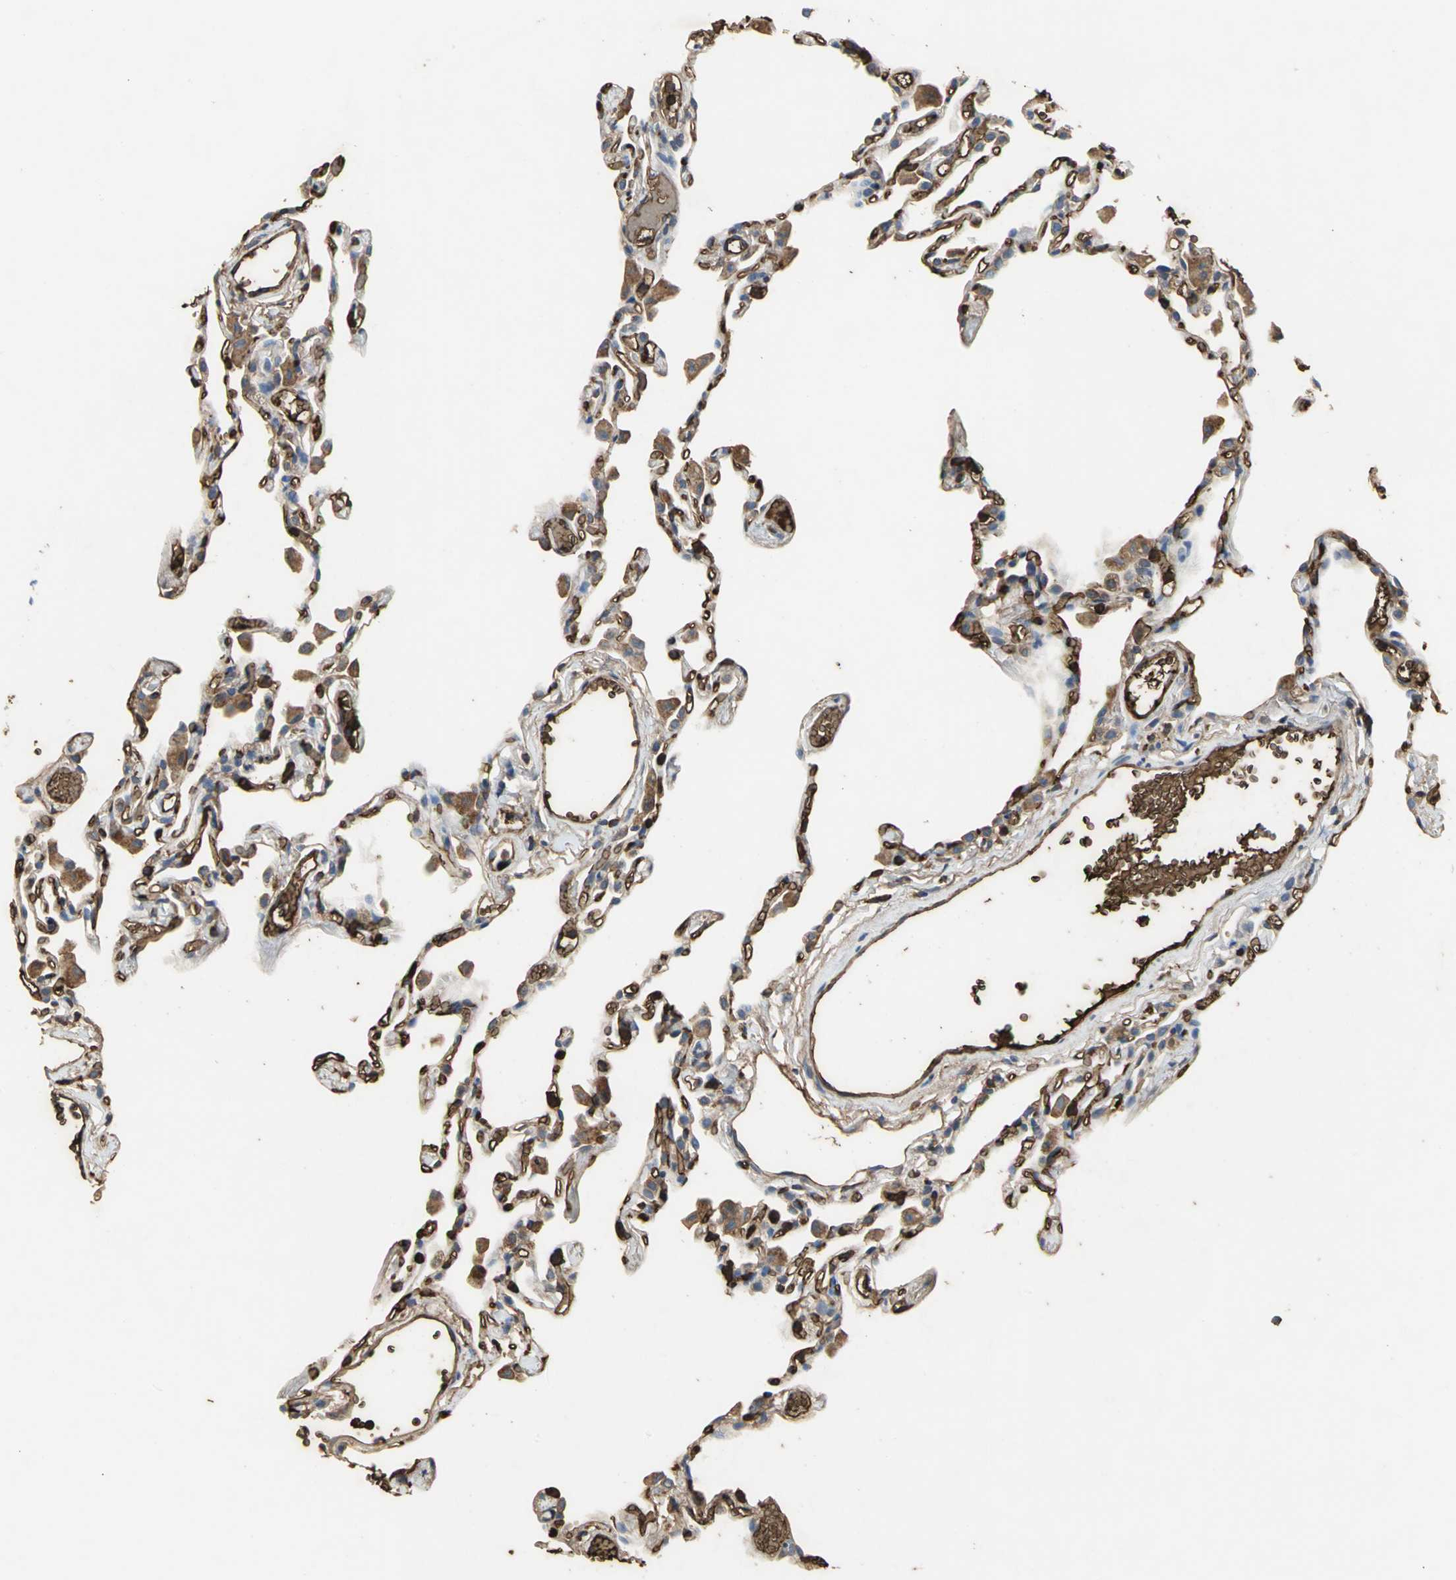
{"staining": {"intensity": "moderate", "quantity": "25%-75%", "location": "cytoplasmic/membranous"}, "tissue": "lung", "cell_type": "Alveolar cells", "image_type": "normal", "snomed": [{"axis": "morphology", "description": "Normal tissue, NOS"}, {"axis": "topography", "description": "Lung"}], "caption": "This micrograph reveals immunohistochemistry (IHC) staining of benign lung, with medium moderate cytoplasmic/membranous staining in approximately 25%-75% of alveolar cells.", "gene": "TREM1", "patient": {"sex": "female", "age": 49}}